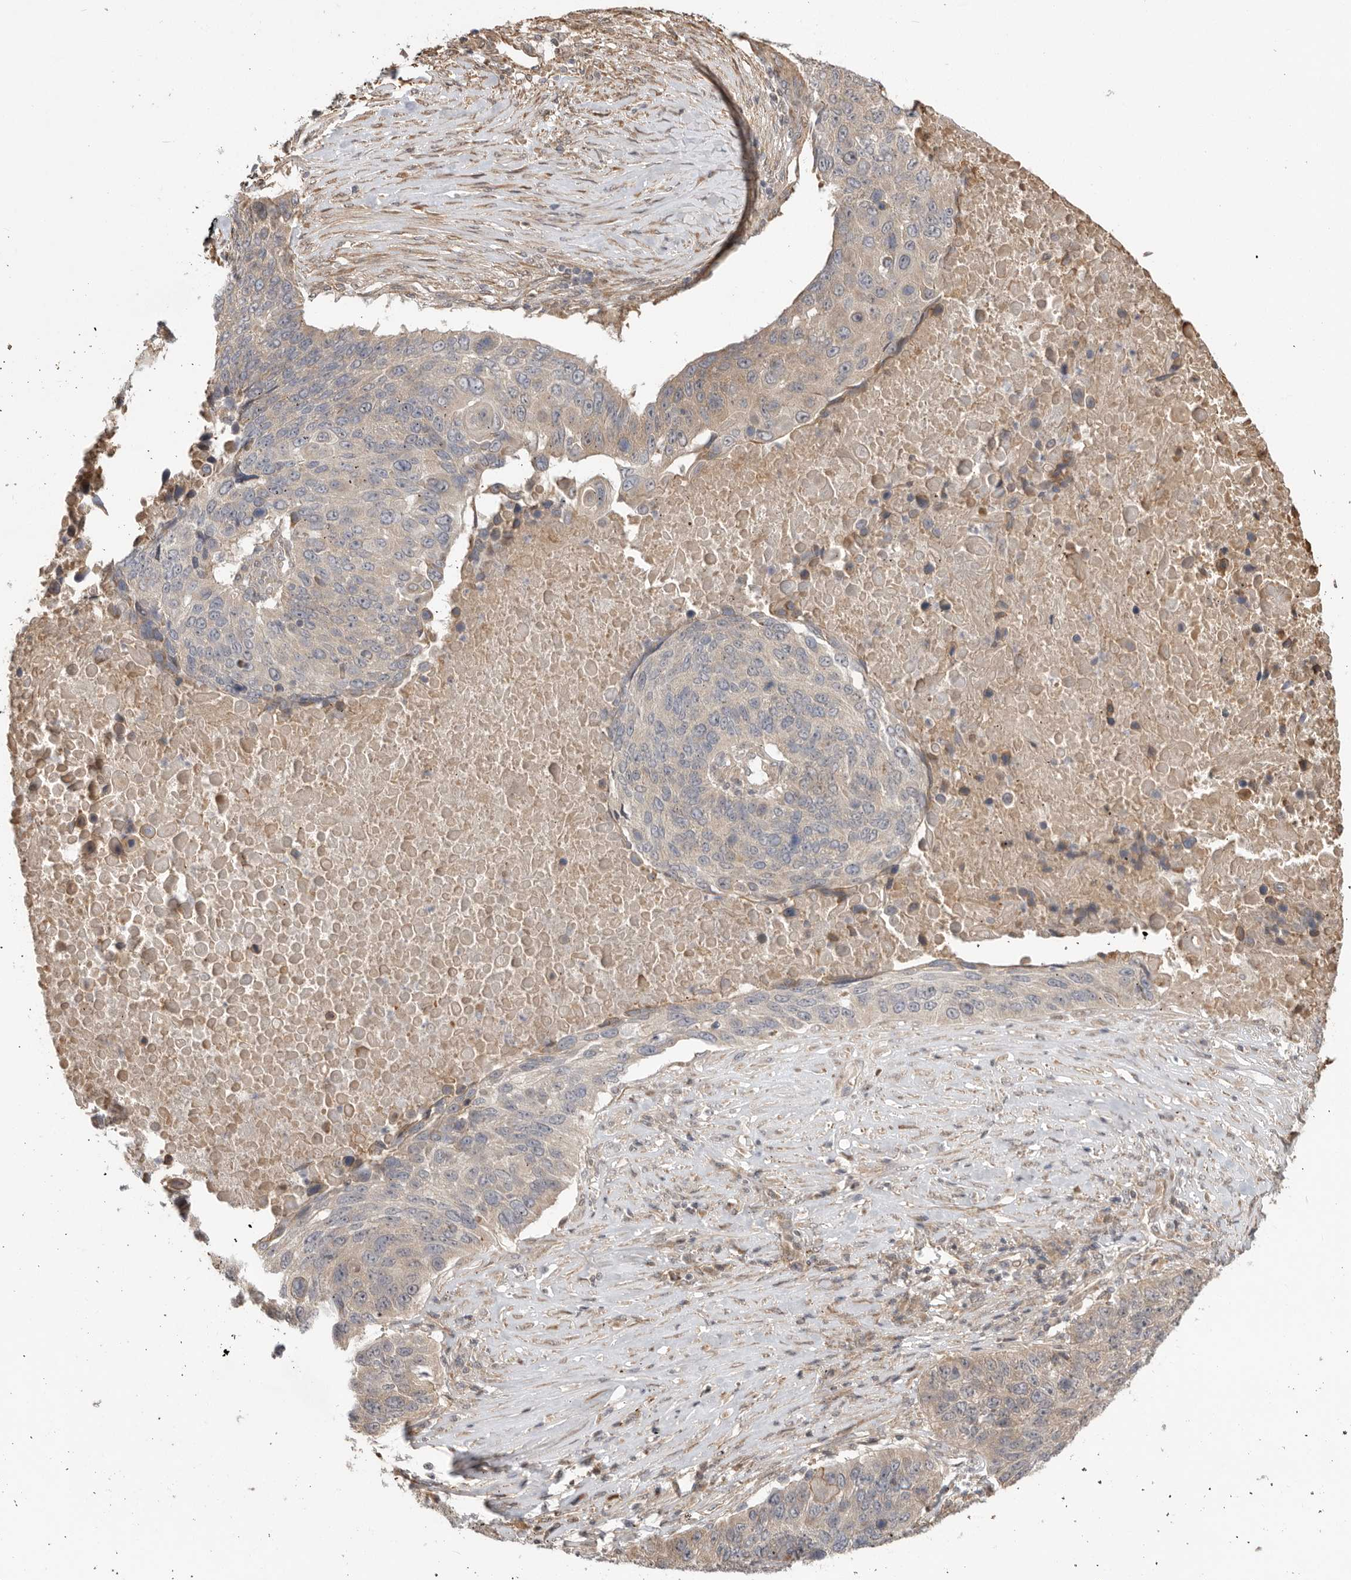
{"staining": {"intensity": "negative", "quantity": "none", "location": "none"}, "tissue": "lung cancer", "cell_type": "Tumor cells", "image_type": "cancer", "snomed": [{"axis": "morphology", "description": "Squamous cell carcinoma, NOS"}, {"axis": "topography", "description": "Lung"}], "caption": "Micrograph shows no significant protein positivity in tumor cells of lung cancer.", "gene": "DPH7", "patient": {"sex": "male", "age": 66}}